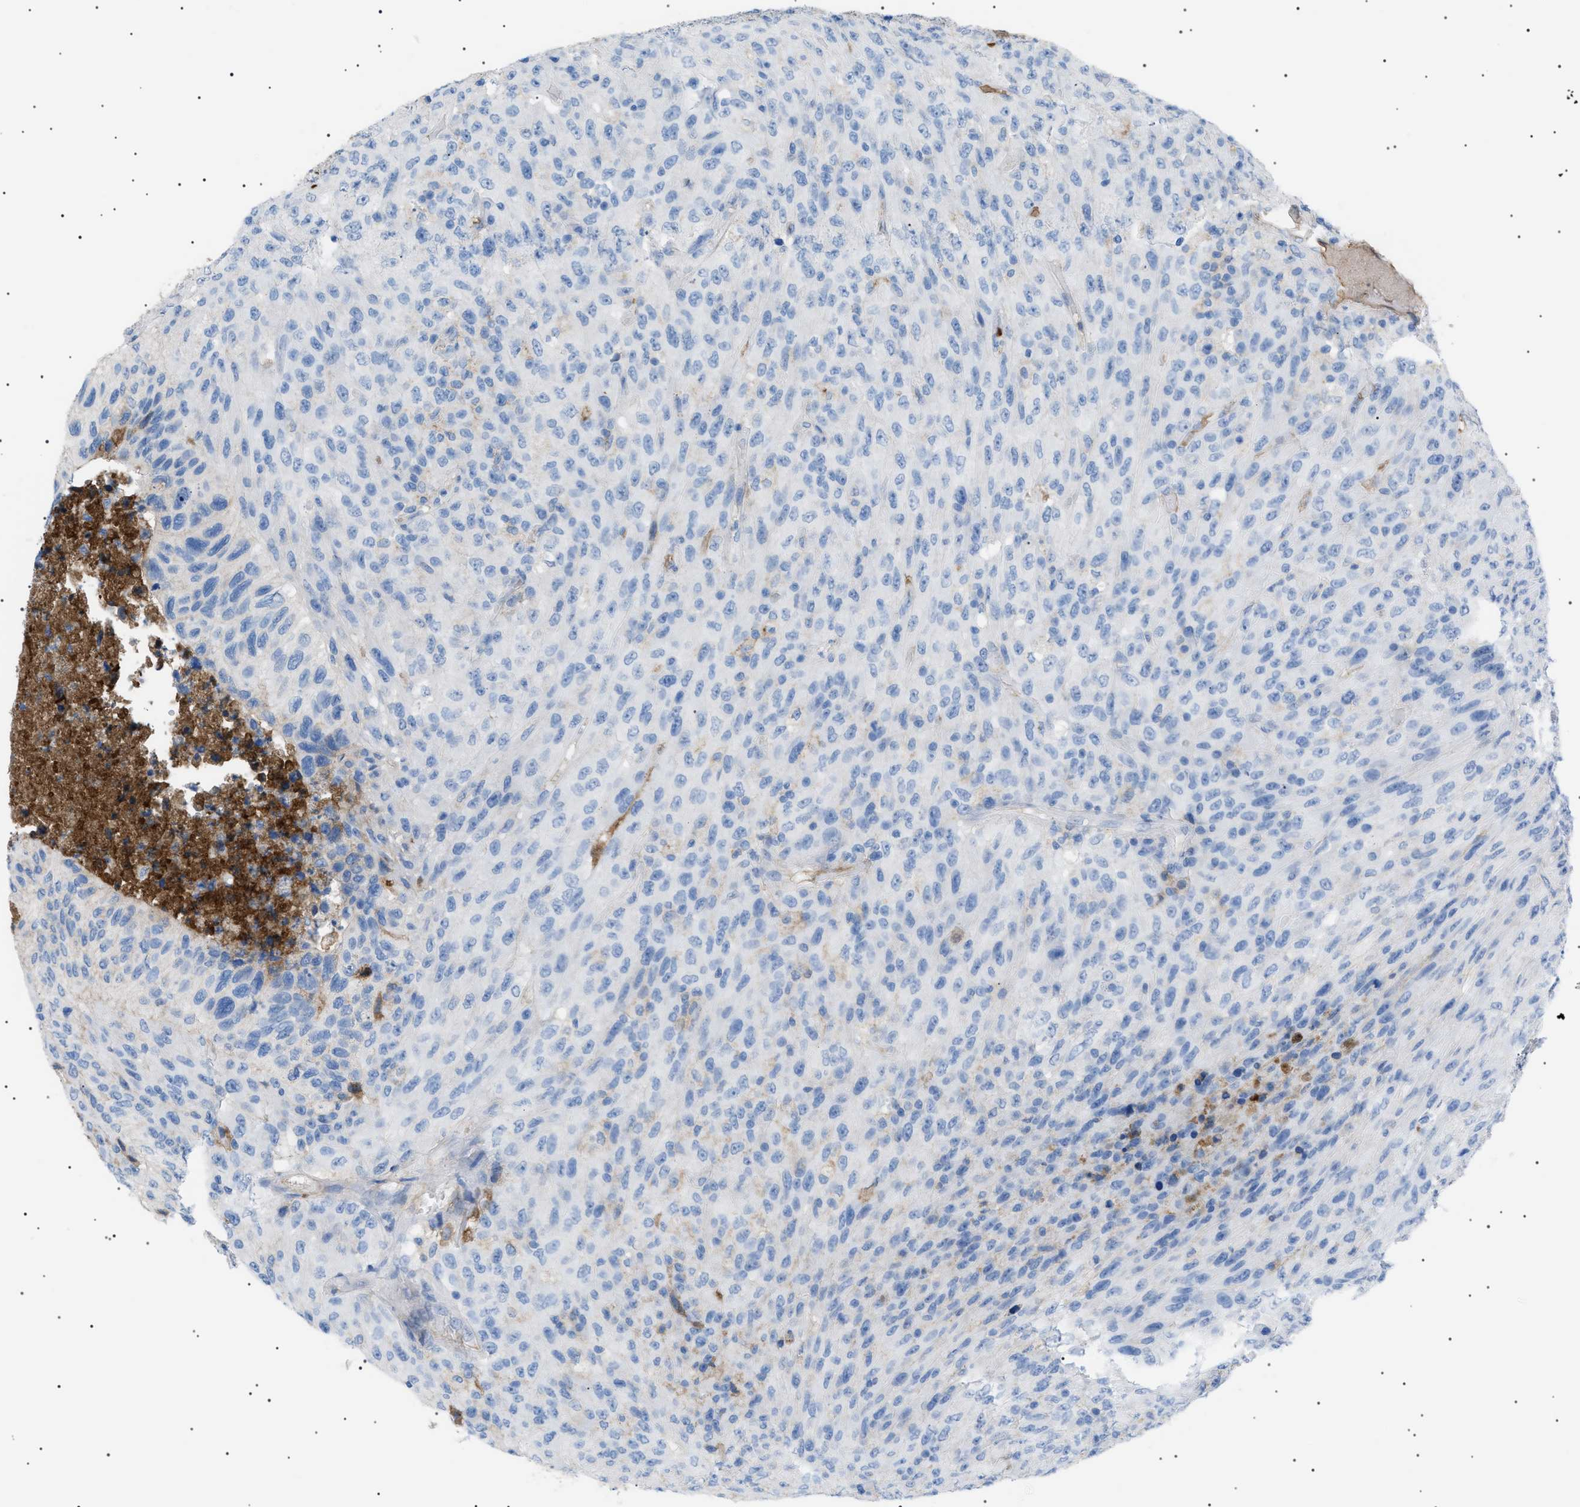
{"staining": {"intensity": "negative", "quantity": "none", "location": "none"}, "tissue": "urothelial cancer", "cell_type": "Tumor cells", "image_type": "cancer", "snomed": [{"axis": "morphology", "description": "Urothelial carcinoma, High grade"}, {"axis": "topography", "description": "Urinary bladder"}], "caption": "A photomicrograph of urothelial cancer stained for a protein shows no brown staining in tumor cells.", "gene": "LPA", "patient": {"sex": "male", "age": 66}}